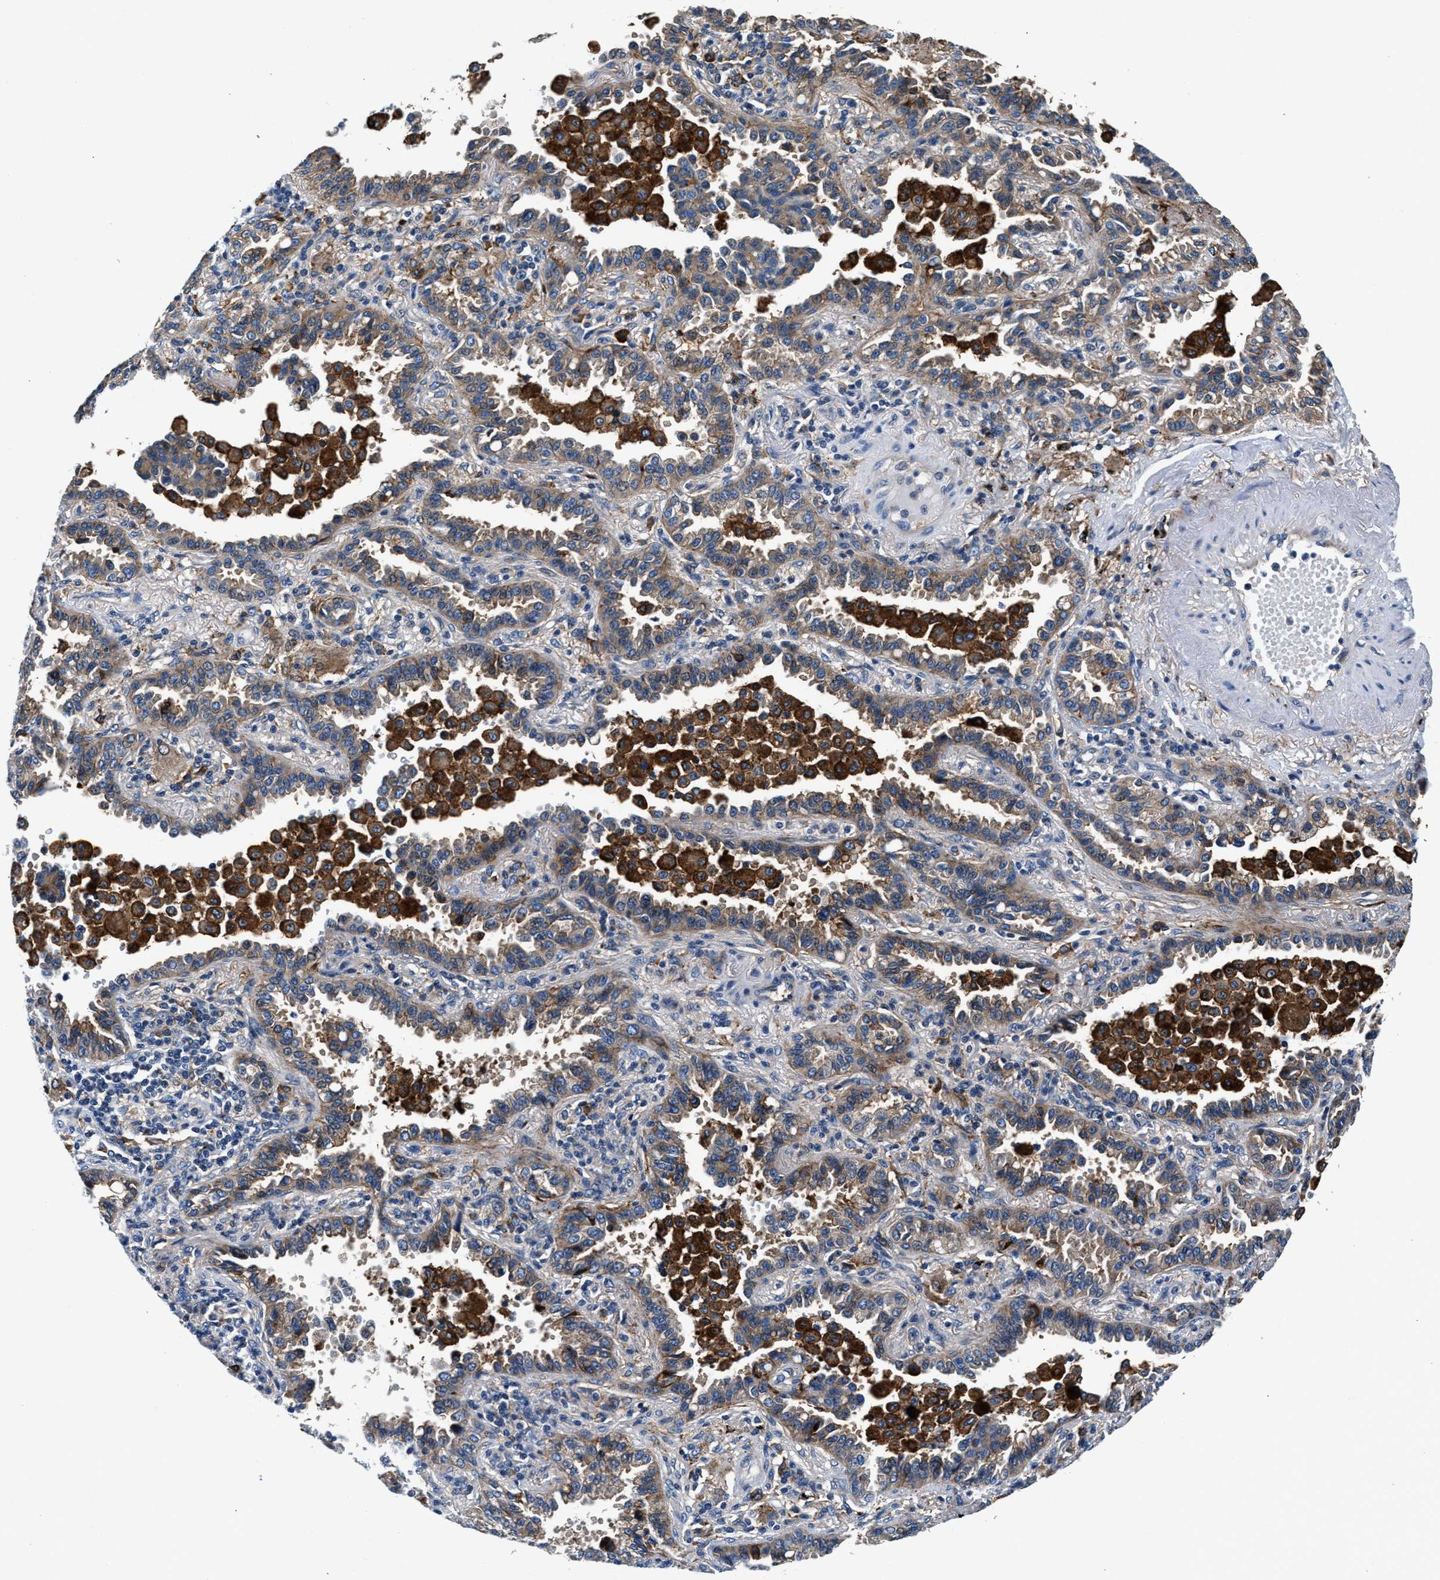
{"staining": {"intensity": "moderate", "quantity": ">75%", "location": "cytoplasmic/membranous"}, "tissue": "lung cancer", "cell_type": "Tumor cells", "image_type": "cancer", "snomed": [{"axis": "morphology", "description": "Normal tissue, NOS"}, {"axis": "morphology", "description": "Adenocarcinoma, NOS"}, {"axis": "topography", "description": "Lung"}], "caption": "Brown immunohistochemical staining in human lung adenocarcinoma reveals moderate cytoplasmic/membranous positivity in about >75% of tumor cells.", "gene": "SLFN11", "patient": {"sex": "male", "age": 59}}